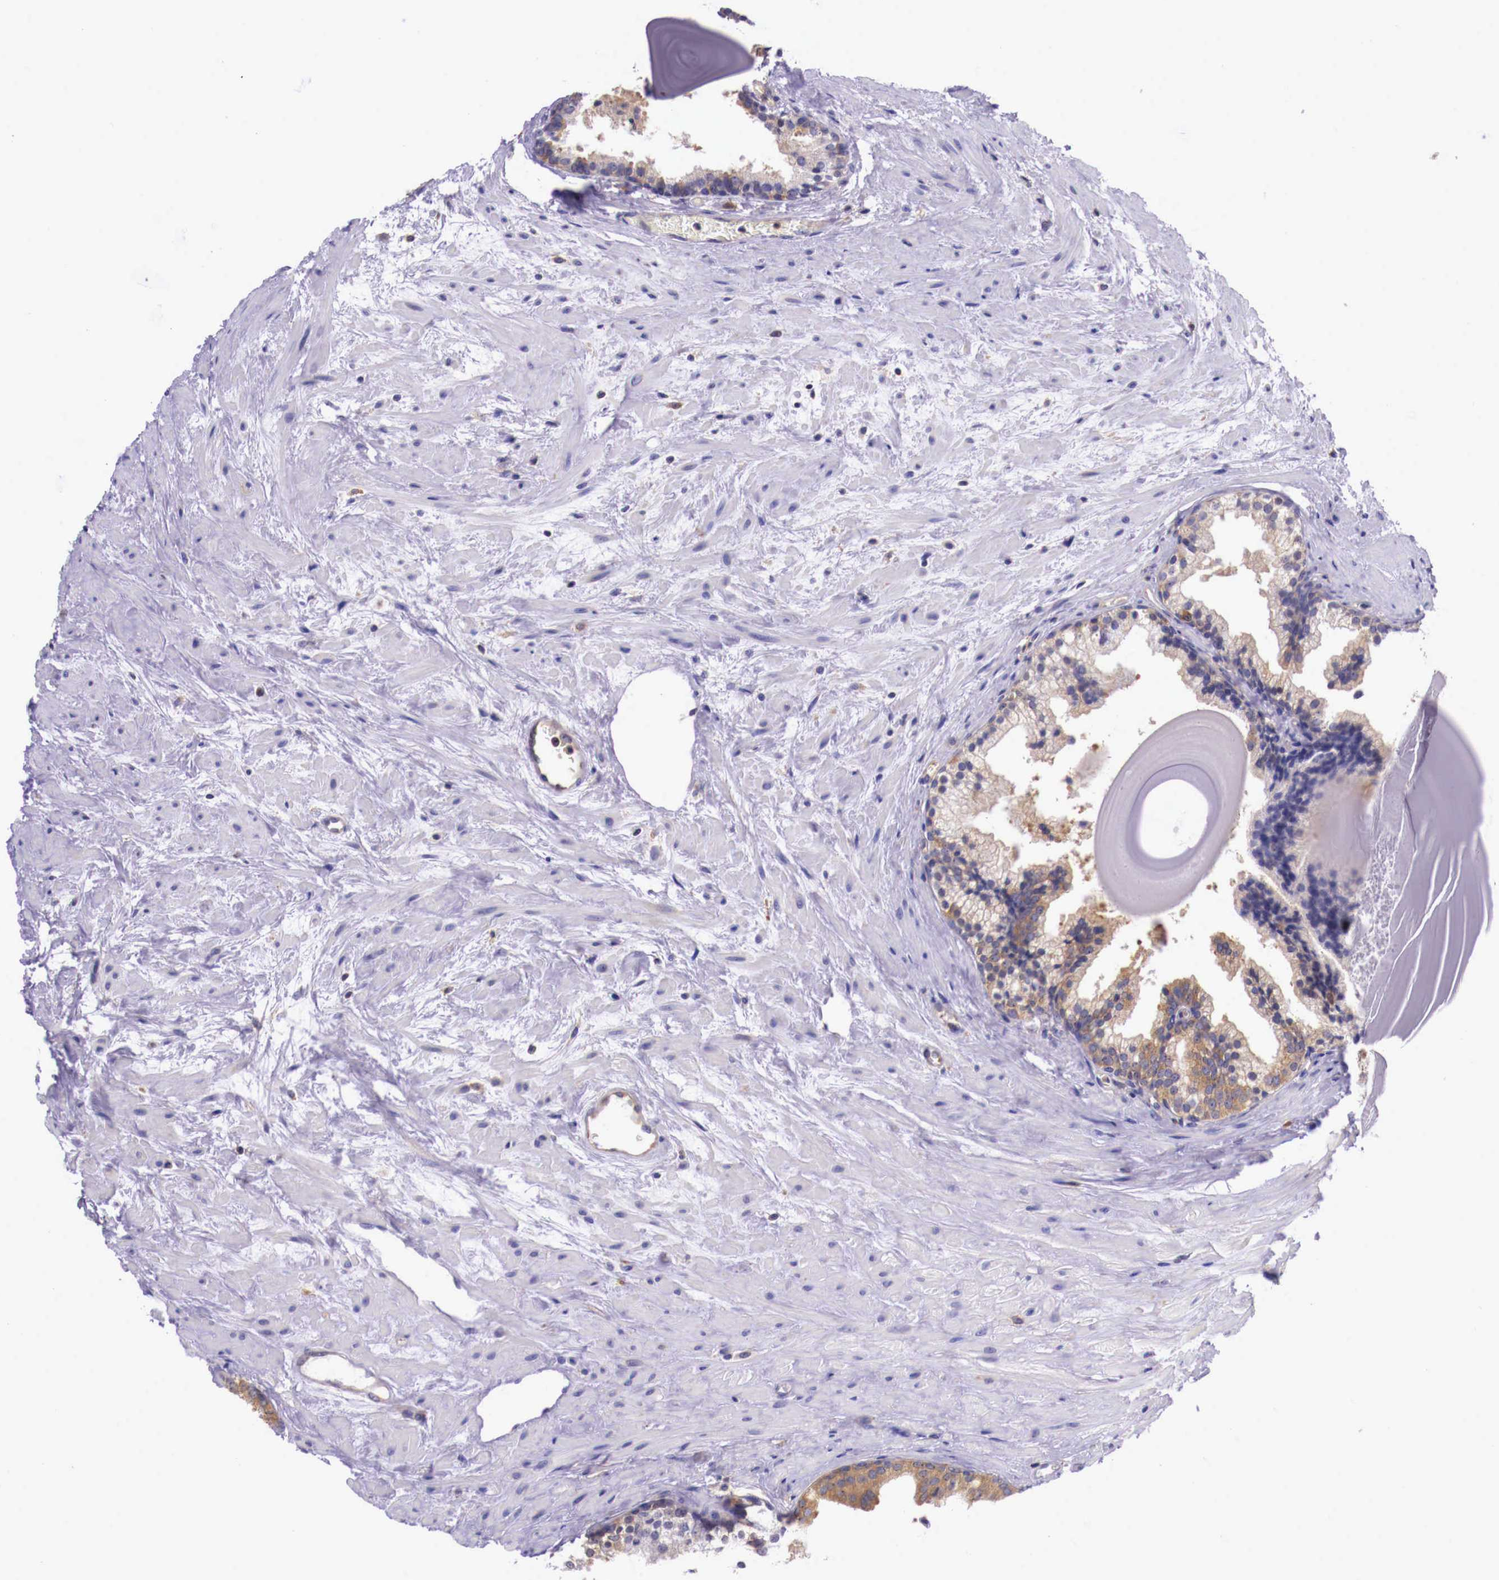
{"staining": {"intensity": "weak", "quantity": "25%-75%", "location": "cytoplasmic/membranous"}, "tissue": "prostate", "cell_type": "Glandular cells", "image_type": "normal", "snomed": [{"axis": "morphology", "description": "Normal tissue, NOS"}, {"axis": "topography", "description": "Prostate"}], "caption": "High-power microscopy captured an IHC micrograph of normal prostate, revealing weak cytoplasmic/membranous staining in approximately 25%-75% of glandular cells.", "gene": "GRIPAP1", "patient": {"sex": "male", "age": 65}}